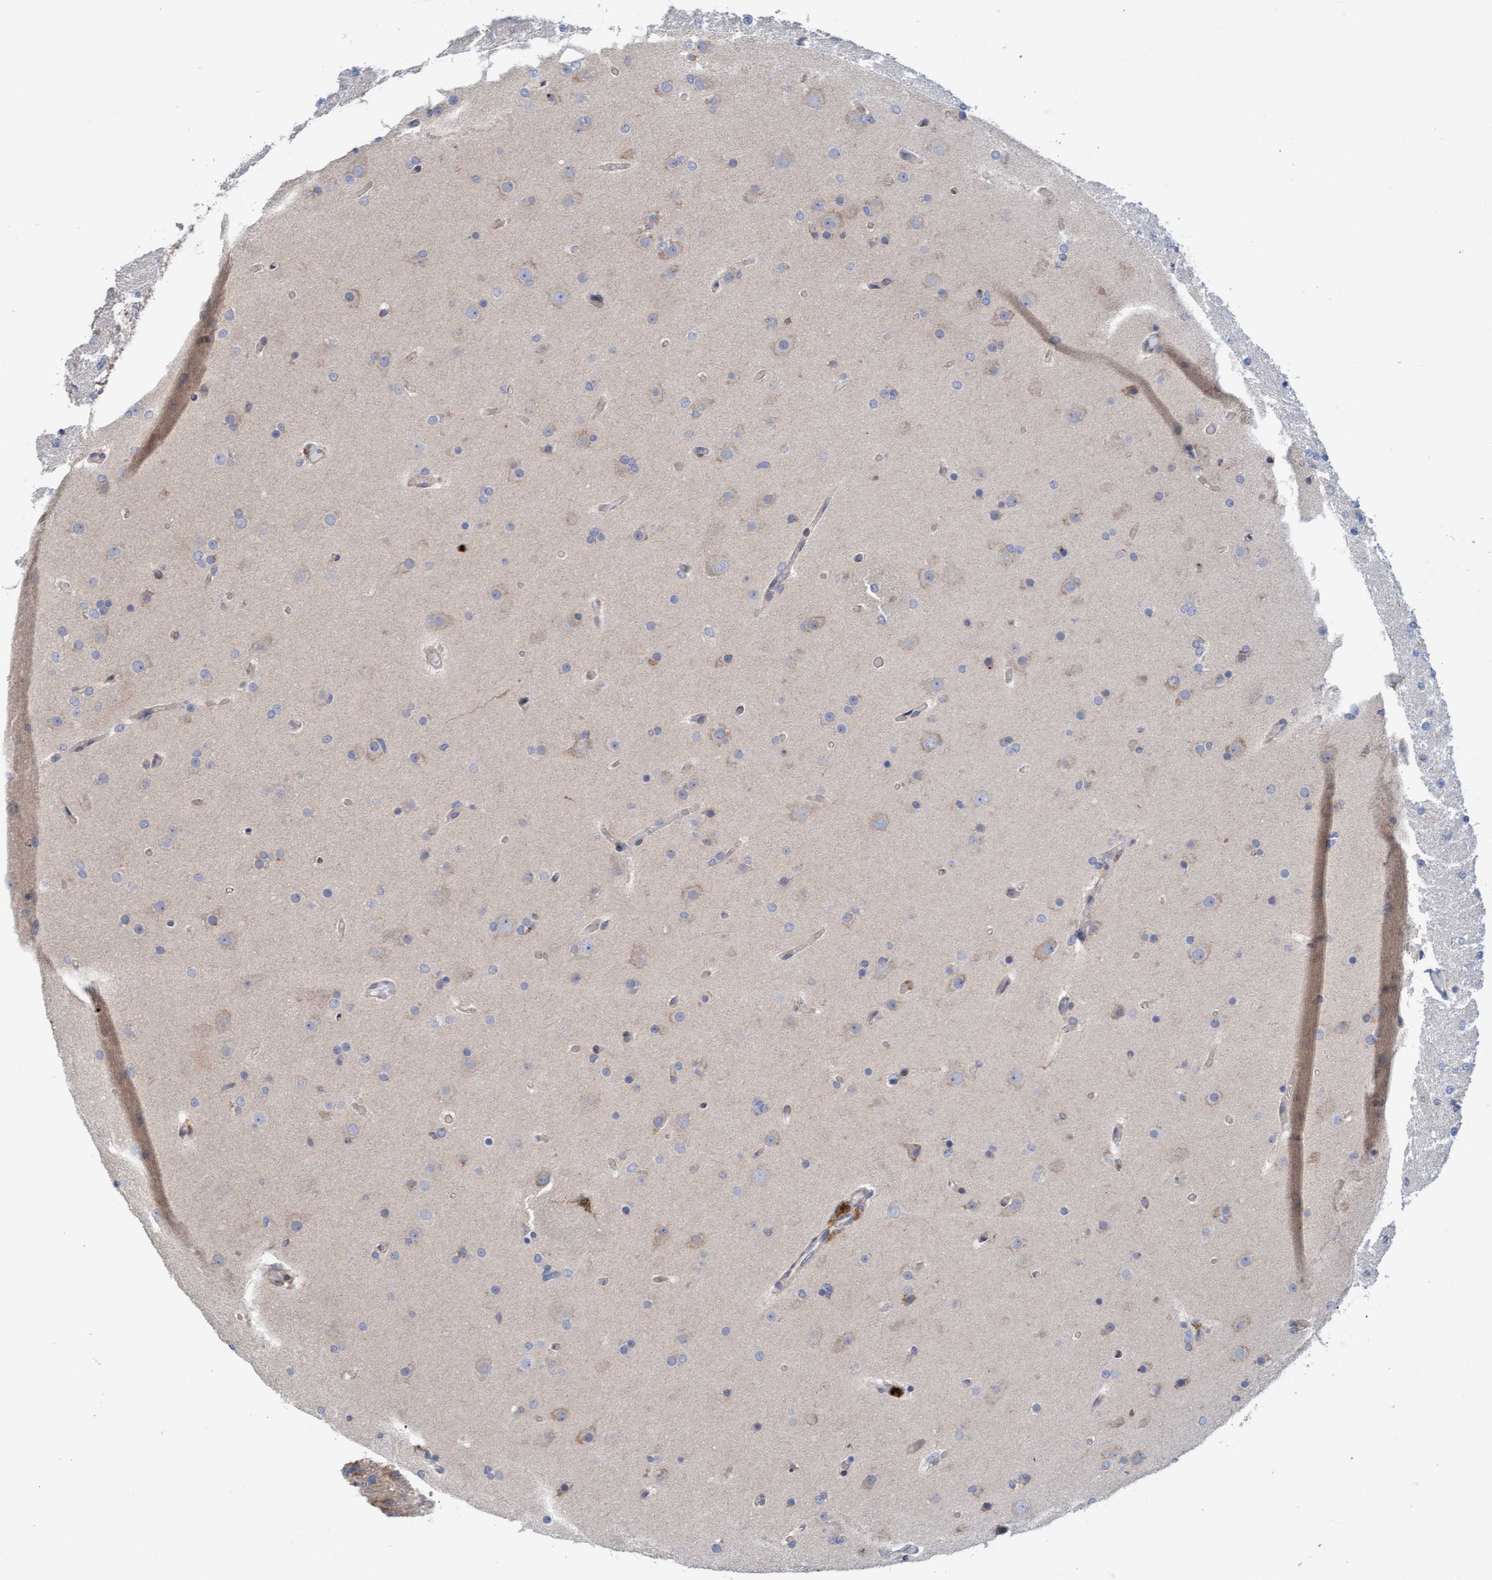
{"staining": {"intensity": "negative", "quantity": "none", "location": "none"}, "tissue": "glioma", "cell_type": "Tumor cells", "image_type": "cancer", "snomed": [{"axis": "morphology", "description": "Glioma, malignant, High grade"}, {"axis": "topography", "description": "Cerebral cortex"}], "caption": "An image of human malignant glioma (high-grade) is negative for staining in tumor cells.", "gene": "MMP8", "patient": {"sex": "female", "age": 36}}